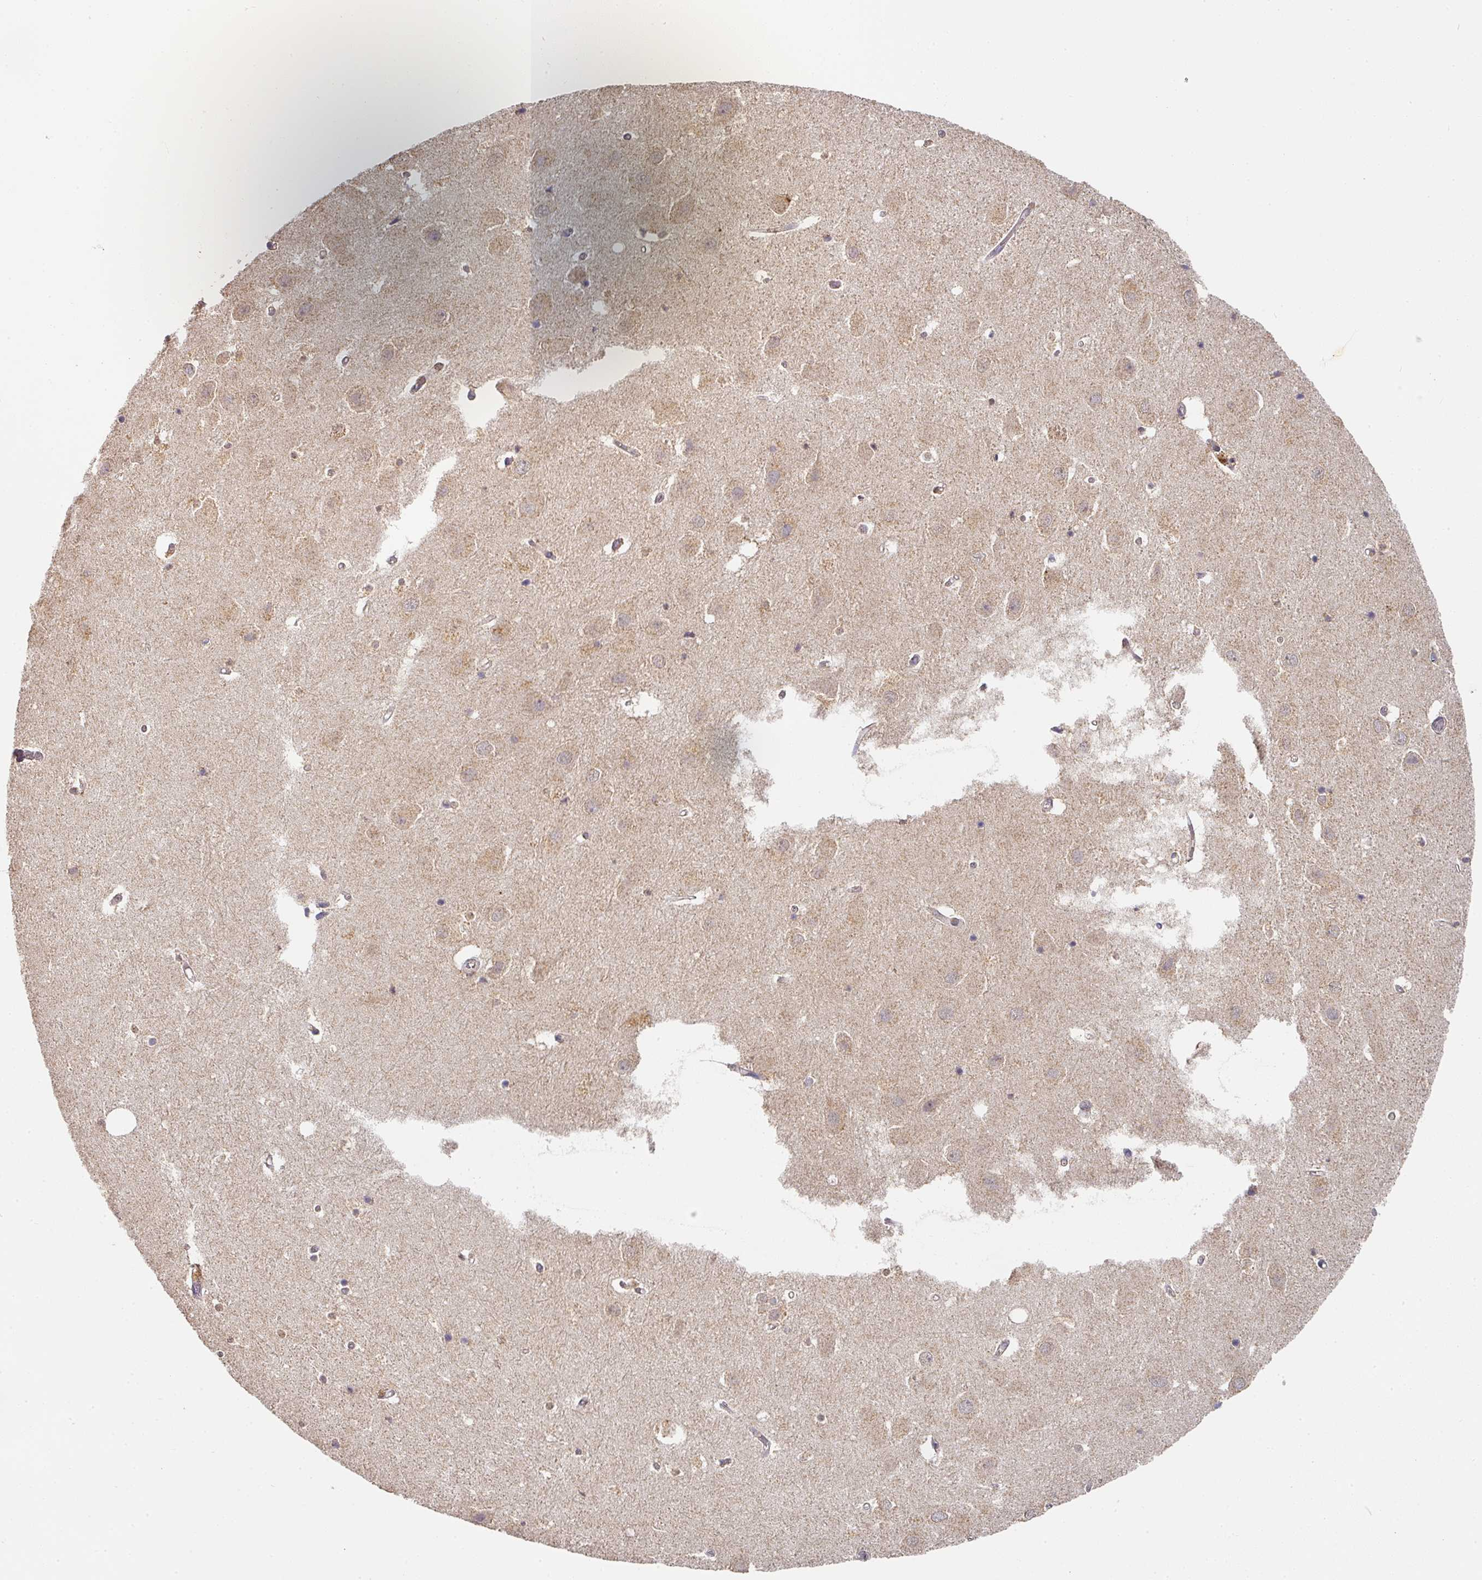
{"staining": {"intensity": "negative", "quantity": "none", "location": "none"}, "tissue": "hippocampus", "cell_type": "Glial cells", "image_type": "normal", "snomed": [{"axis": "morphology", "description": "Normal tissue, NOS"}, {"axis": "topography", "description": "Hippocampus"}], "caption": "High magnification brightfield microscopy of unremarkable hippocampus stained with DAB (3,3'-diaminobenzidine) (brown) and counterstained with hematoxylin (blue): glial cells show no significant positivity. (Stains: DAB IHC with hematoxylin counter stain, Microscopy: brightfield microscopy at high magnification).", "gene": "EXTL3", "patient": {"sex": "female", "age": 52}}